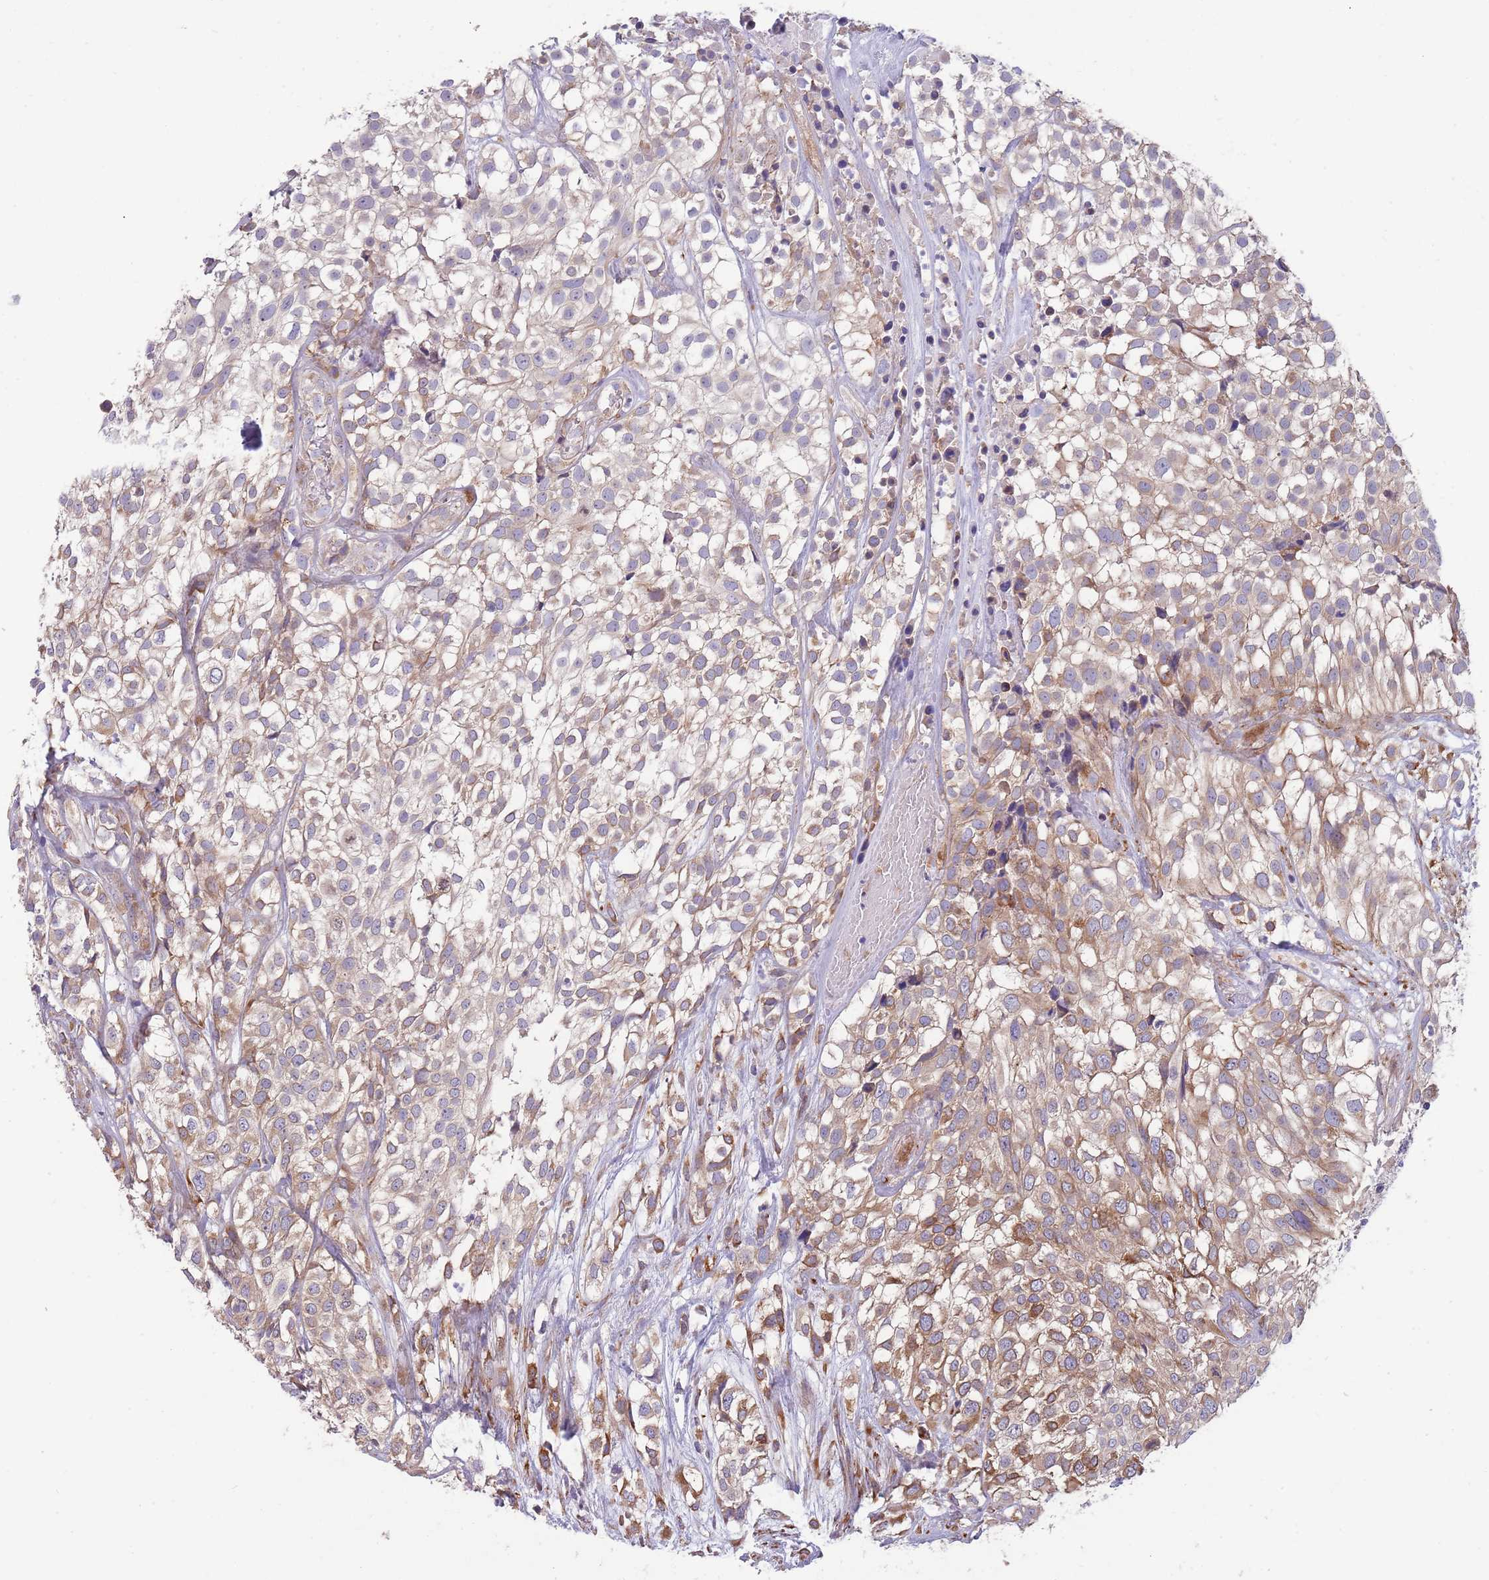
{"staining": {"intensity": "moderate", "quantity": ">75%", "location": "cytoplasmic/membranous"}, "tissue": "urothelial cancer", "cell_type": "Tumor cells", "image_type": "cancer", "snomed": [{"axis": "morphology", "description": "Urothelial carcinoma, High grade"}, {"axis": "topography", "description": "Urinary bladder"}], "caption": "IHC (DAB (3,3'-diaminobenzidine)) staining of human urothelial carcinoma (high-grade) demonstrates moderate cytoplasmic/membranous protein expression in about >75% of tumor cells.", "gene": "ARMCX6", "patient": {"sex": "male", "age": 56}}